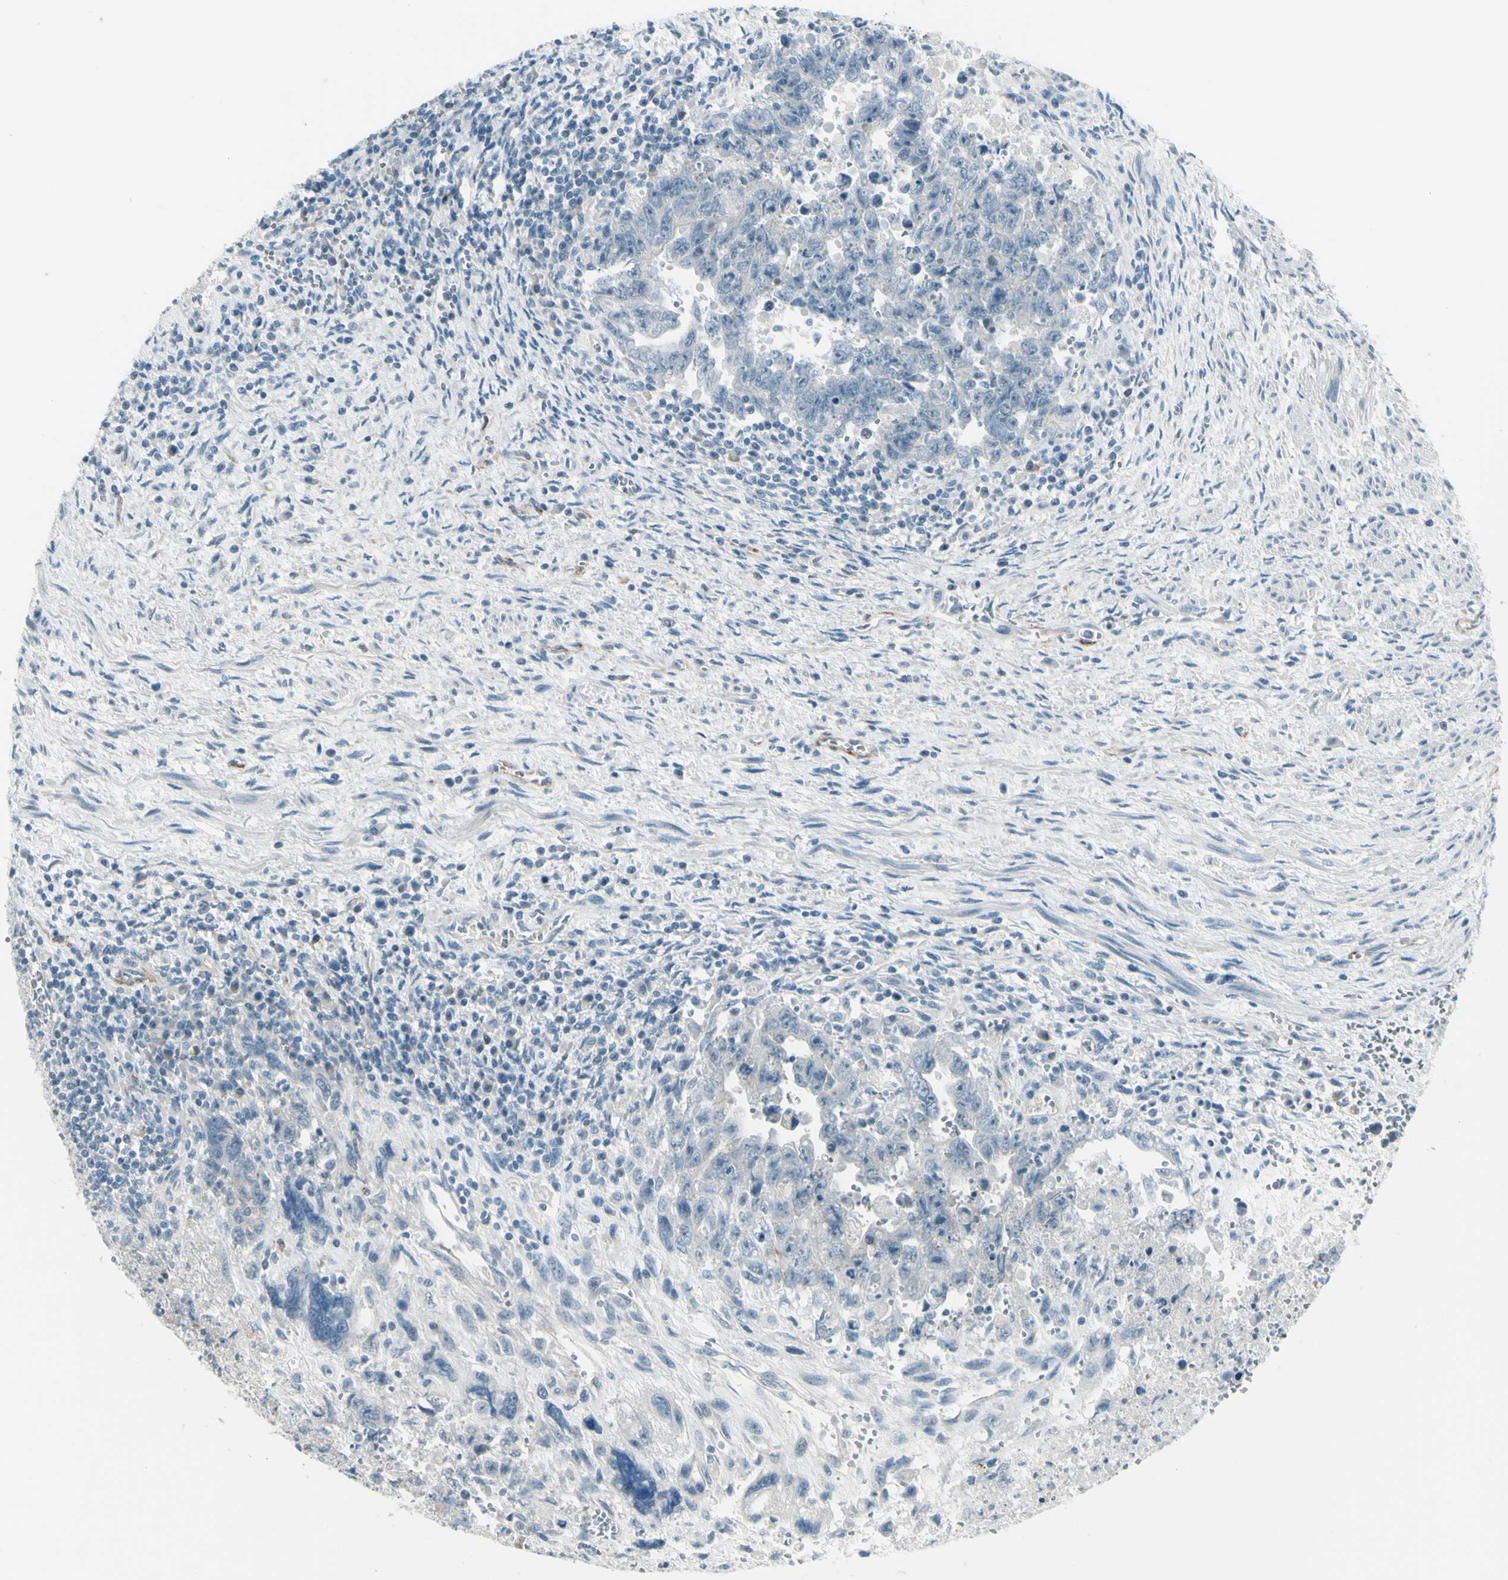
{"staining": {"intensity": "negative", "quantity": "none", "location": "none"}, "tissue": "testis cancer", "cell_type": "Tumor cells", "image_type": "cancer", "snomed": [{"axis": "morphology", "description": "Carcinoma, Embryonal, NOS"}, {"axis": "topography", "description": "Testis"}], "caption": "A high-resolution photomicrograph shows immunohistochemistry (IHC) staining of testis embryonal carcinoma, which shows no significant staining in tumor cells.", "gene": "GPR34", "patient": {"sex": "male", "age": 28}}